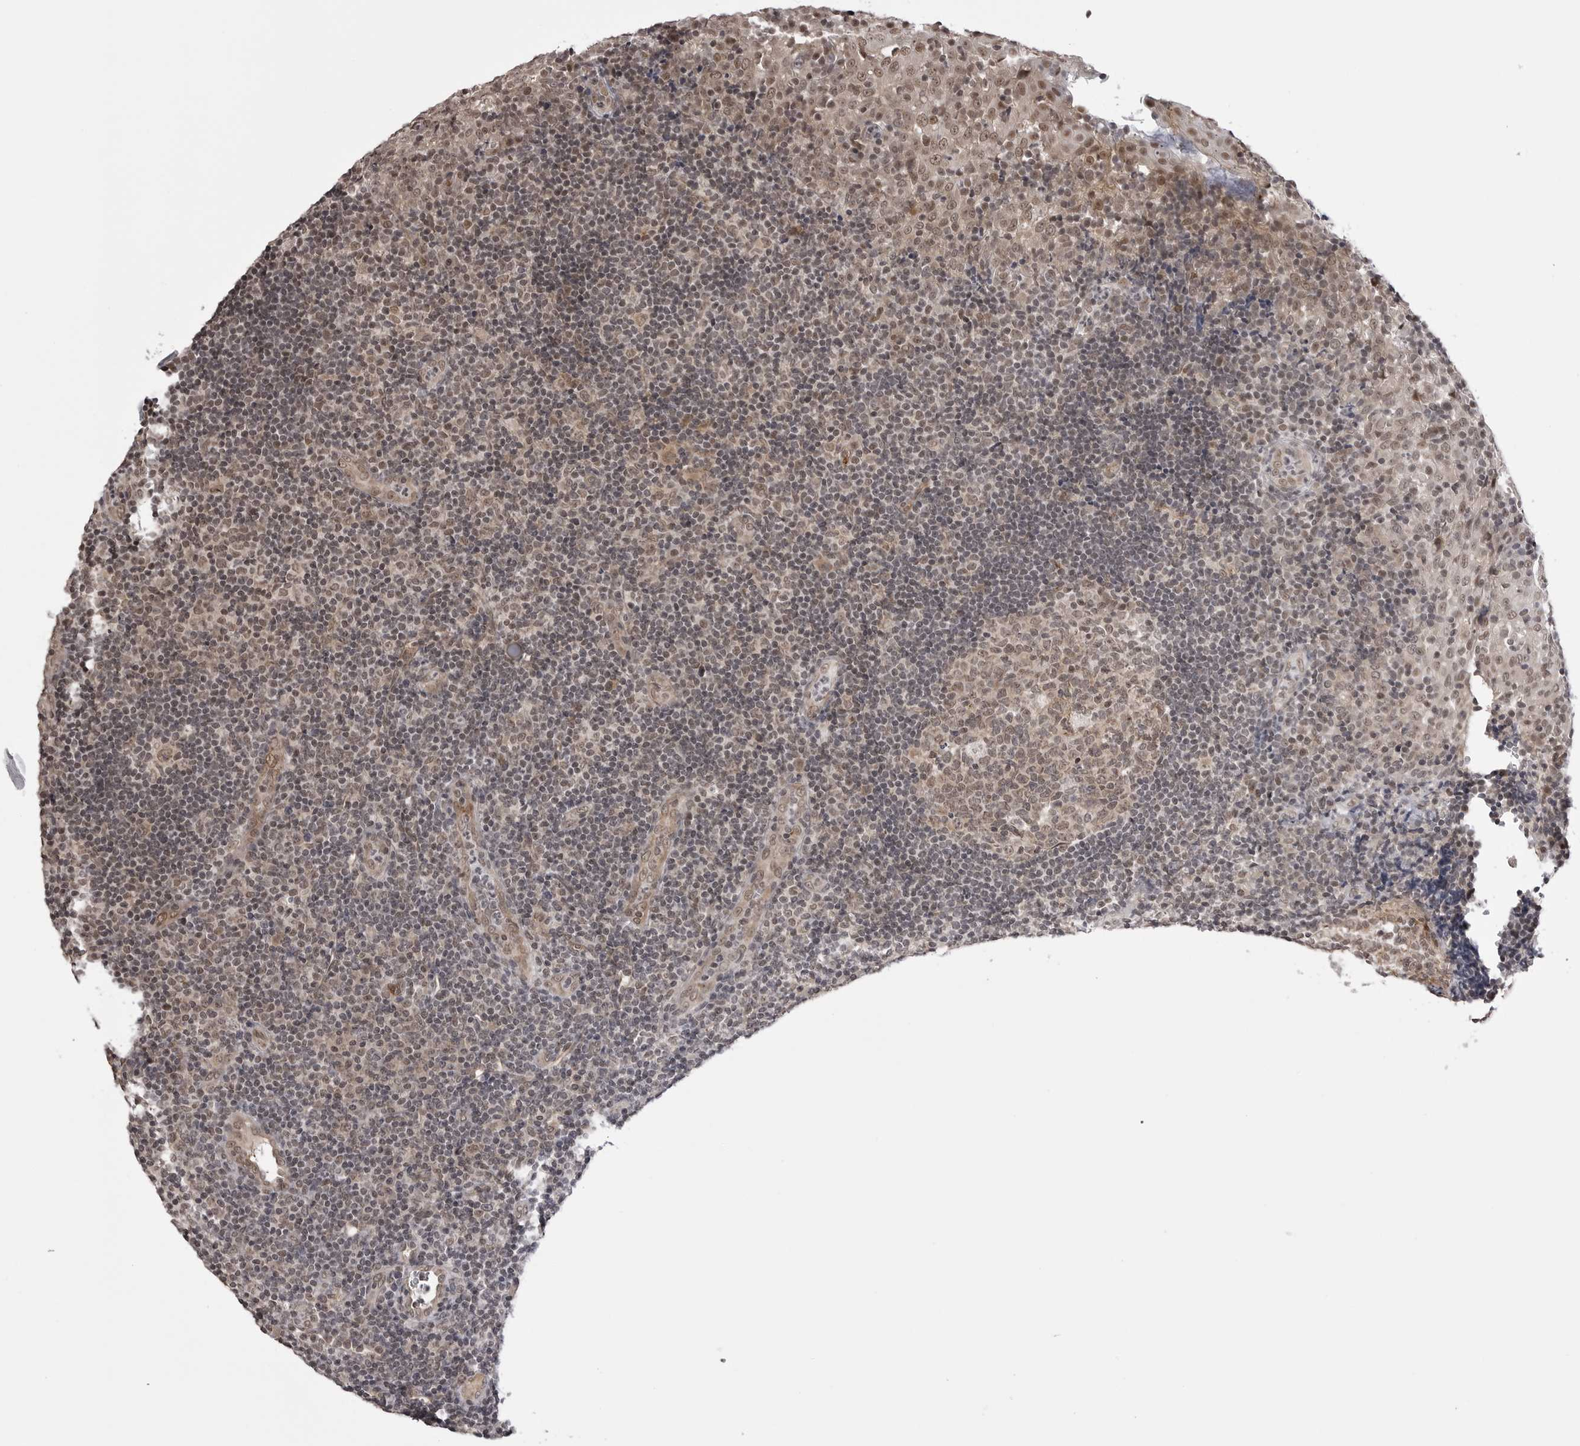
{"staining": {"intensity": "weak", "quantity": "25%-75%", "location": "cytoplasmic/membranous,nuclear"}, "tissue": "tonsil", "cell_type": "Germinal center cells", "image_type": "normal", "snomed": [{"axis": "morphology", "description": "Normal tissue, NOS"}, {"axis": "topography", "description": "Tonsil"}], "caption": "High-power microscopy captured an immunohistochemistry micrograph of benign tonsil, revealing weak cytoplasmic/membranous,nuclear positivity in about 25%-75% of germinal center cells. (DAB = brown stain, brightfield microscopy at high magnification).", "gene": "SORBS1", "patient": {"sex": "female", "age": 40}}